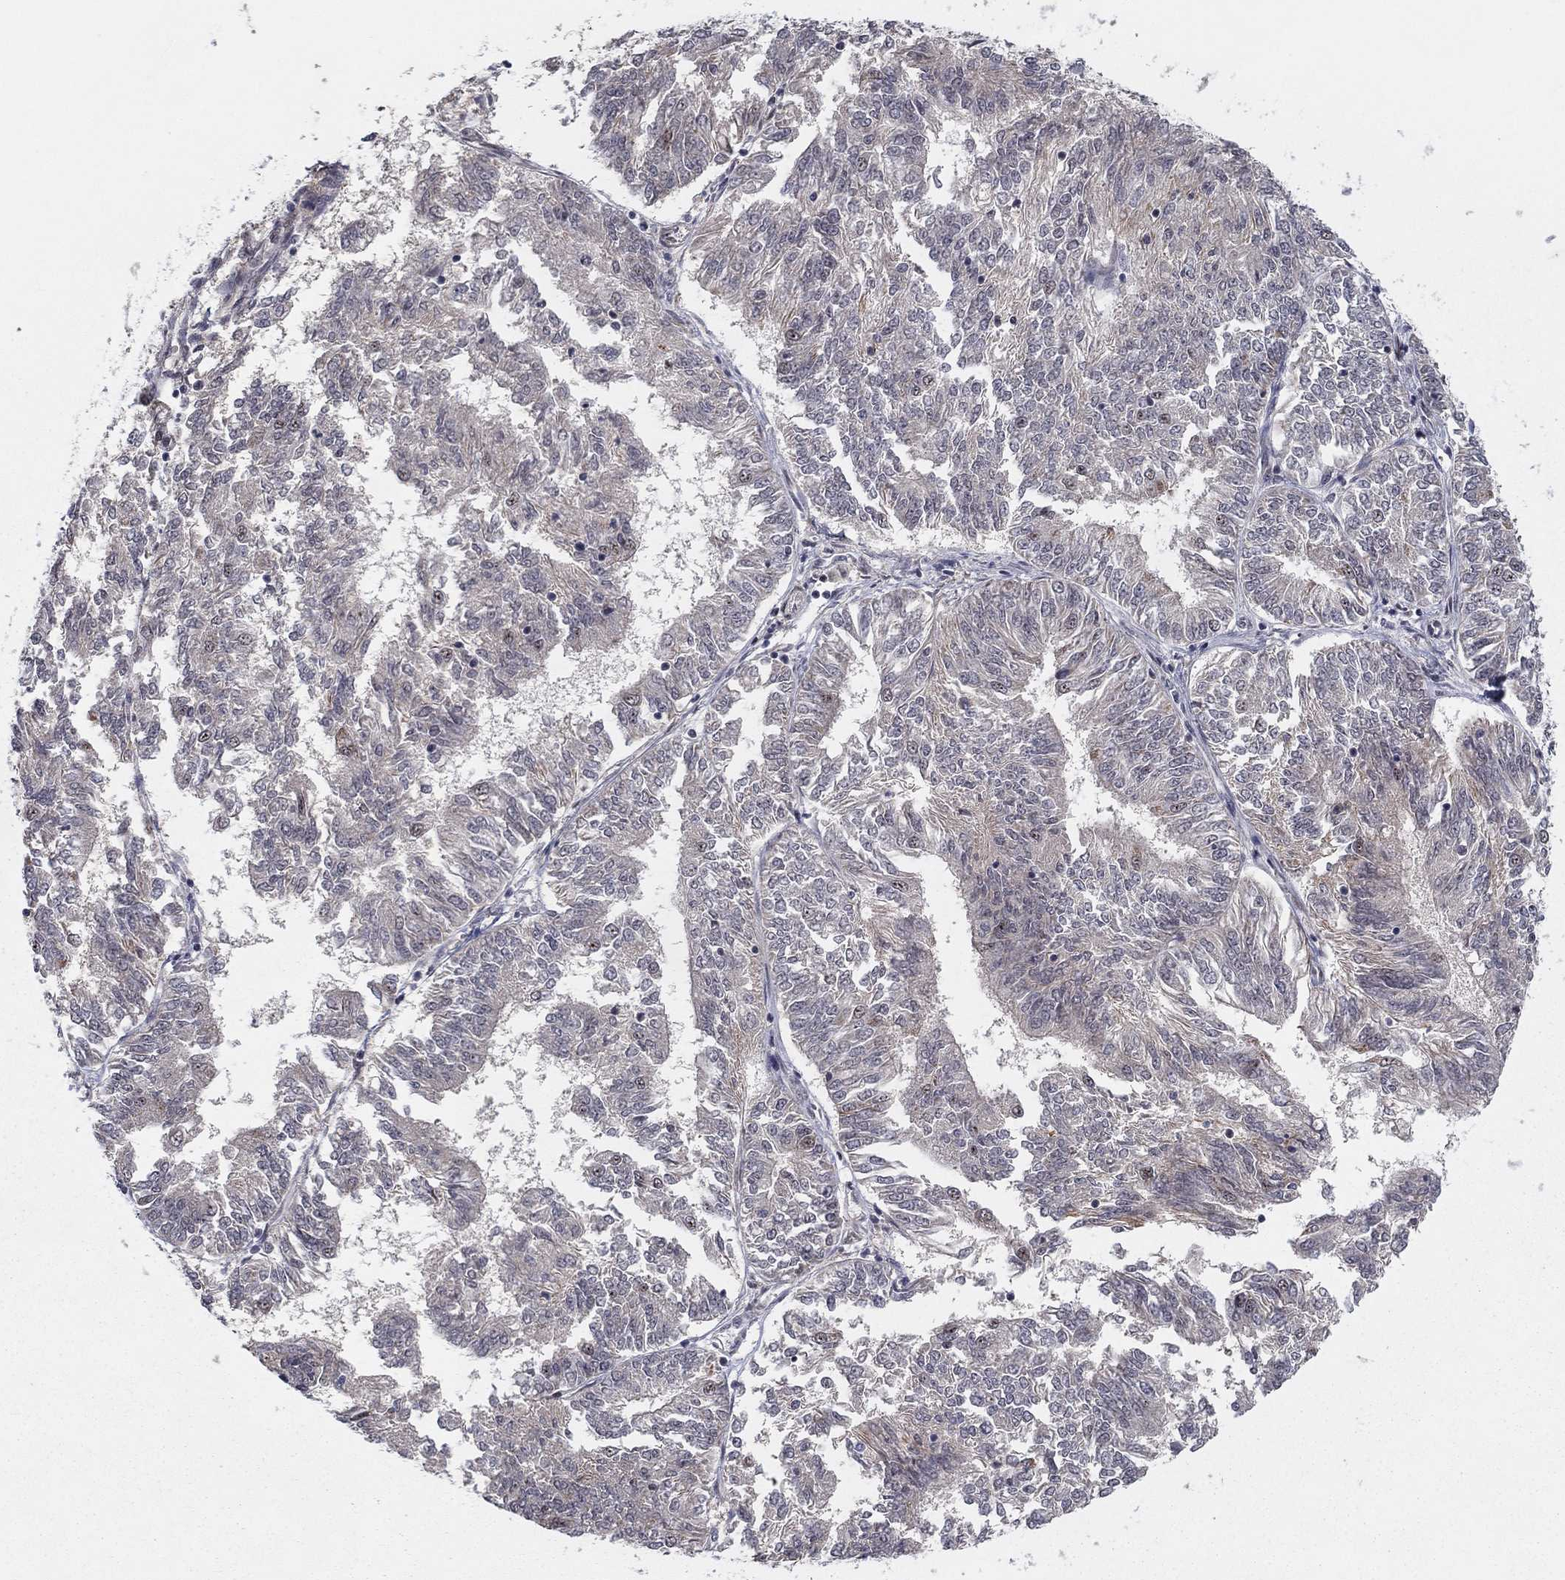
{"staining": {"intensity": "negative", "quantity": "none", "location": "none"}, "tissue": "endometrial cancer", "cell_type": "Tumor cells", "image_type": "cancer", "snomed": [{"axis": "morphology", "description": "Adenocarcinoma, NOS"}, {"axis": "topography", "description": "Endometrium"}], "caption": "The IHC micrograph has no significant positivity in tumor cells of adenocarcinoma (endometrial) tissue.", "gene": "ZNF395", "patient": {"sex": "female", "age": 58}}